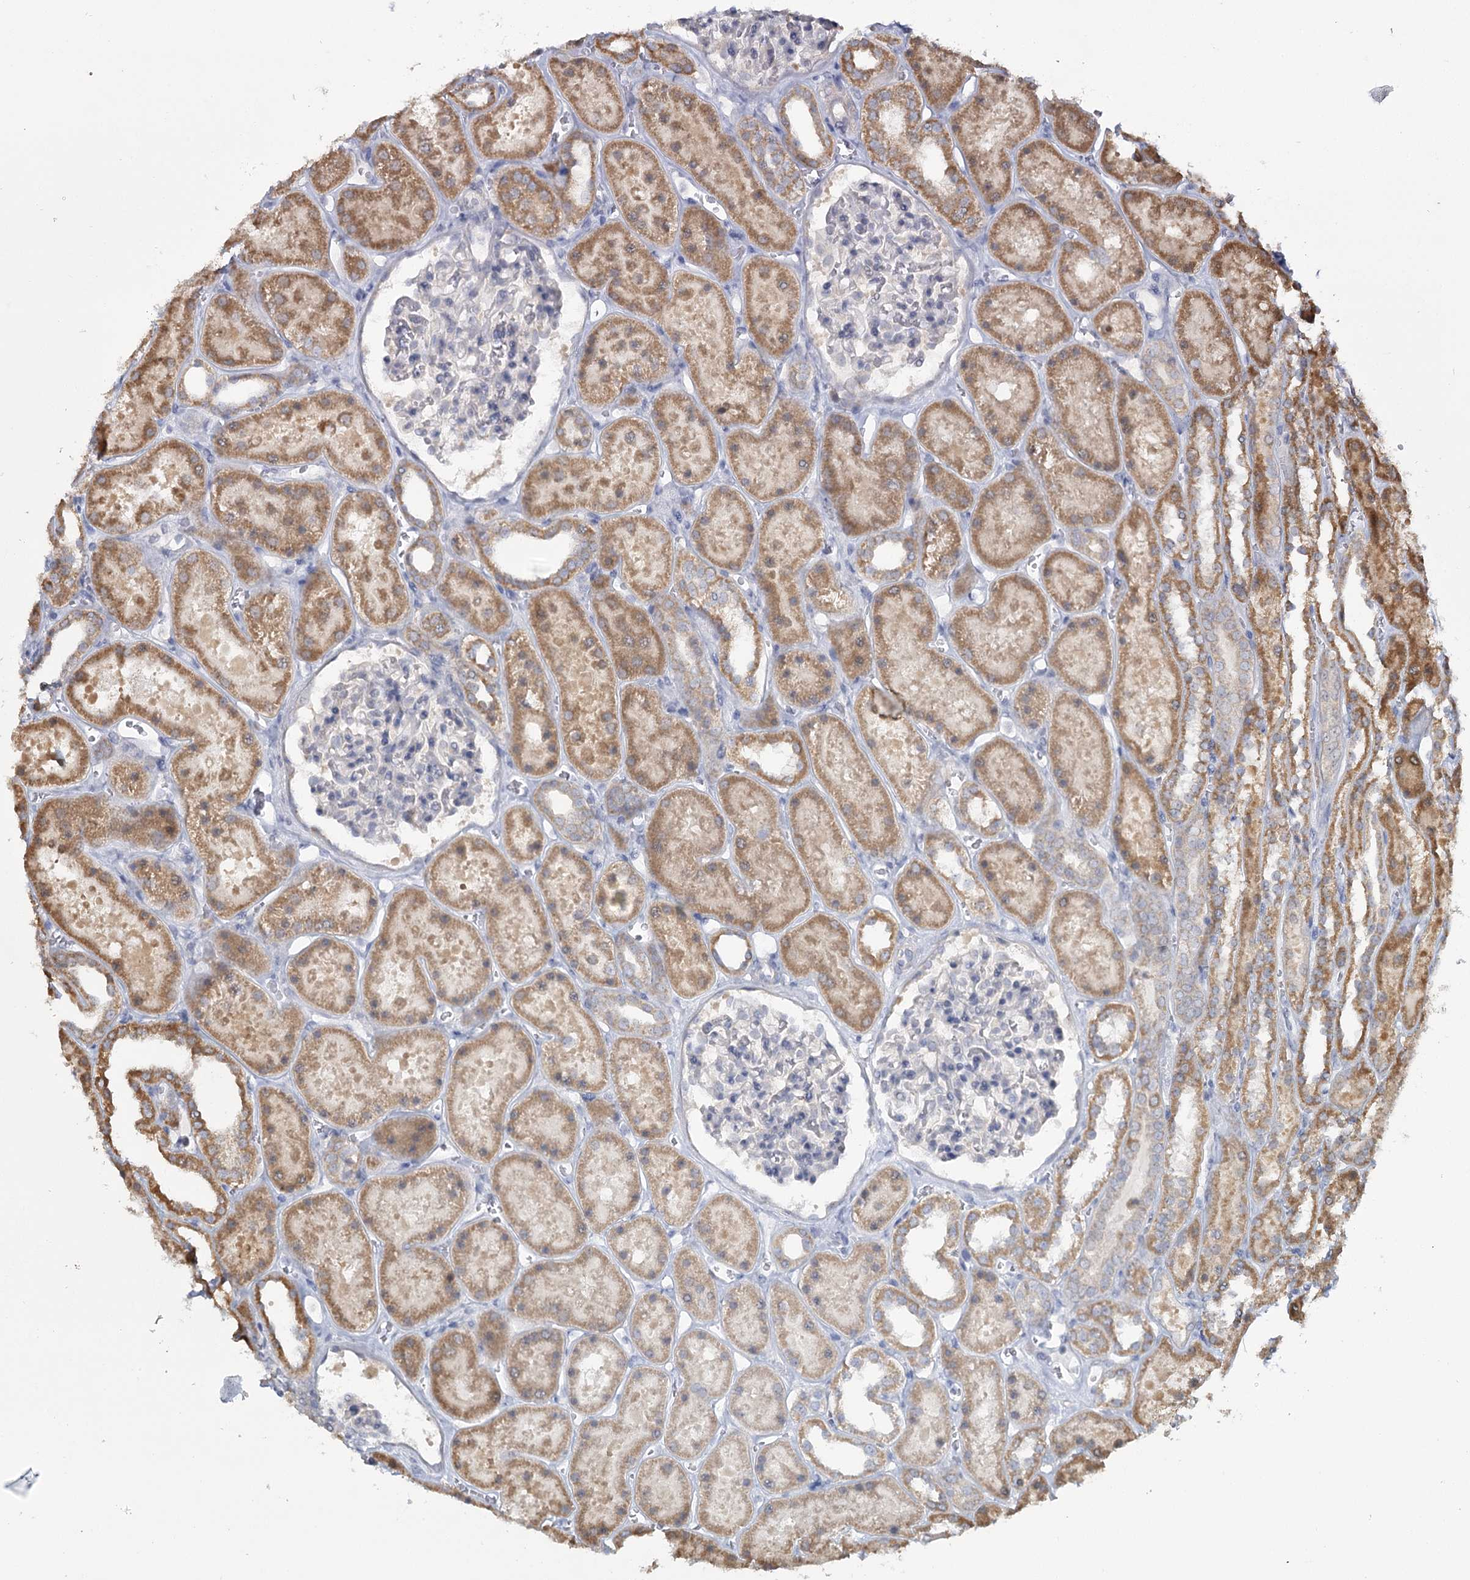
{"staining": {"intensity": "negative", "quantity": "none", "location": "none"}, "tissue": "kidney", "cell_type": "Cells in glomeruli", "image_type": "normal", "snomed": [{"axis": "morphology", "description": "Normal tissue, NOS"}, {"axis": "topography", "description": "Kidney"}], "caption": "A micrograph of human kidney is negative for staining in cells in glomeruli. The staining was performed using DAB to visualize the protein expression in brown, while the nuclei were stained in blue with hematoxylin (Magnification: 20x).", "gene": "TBC1D9B", "patient": {"sex": "female", "age": 41}}